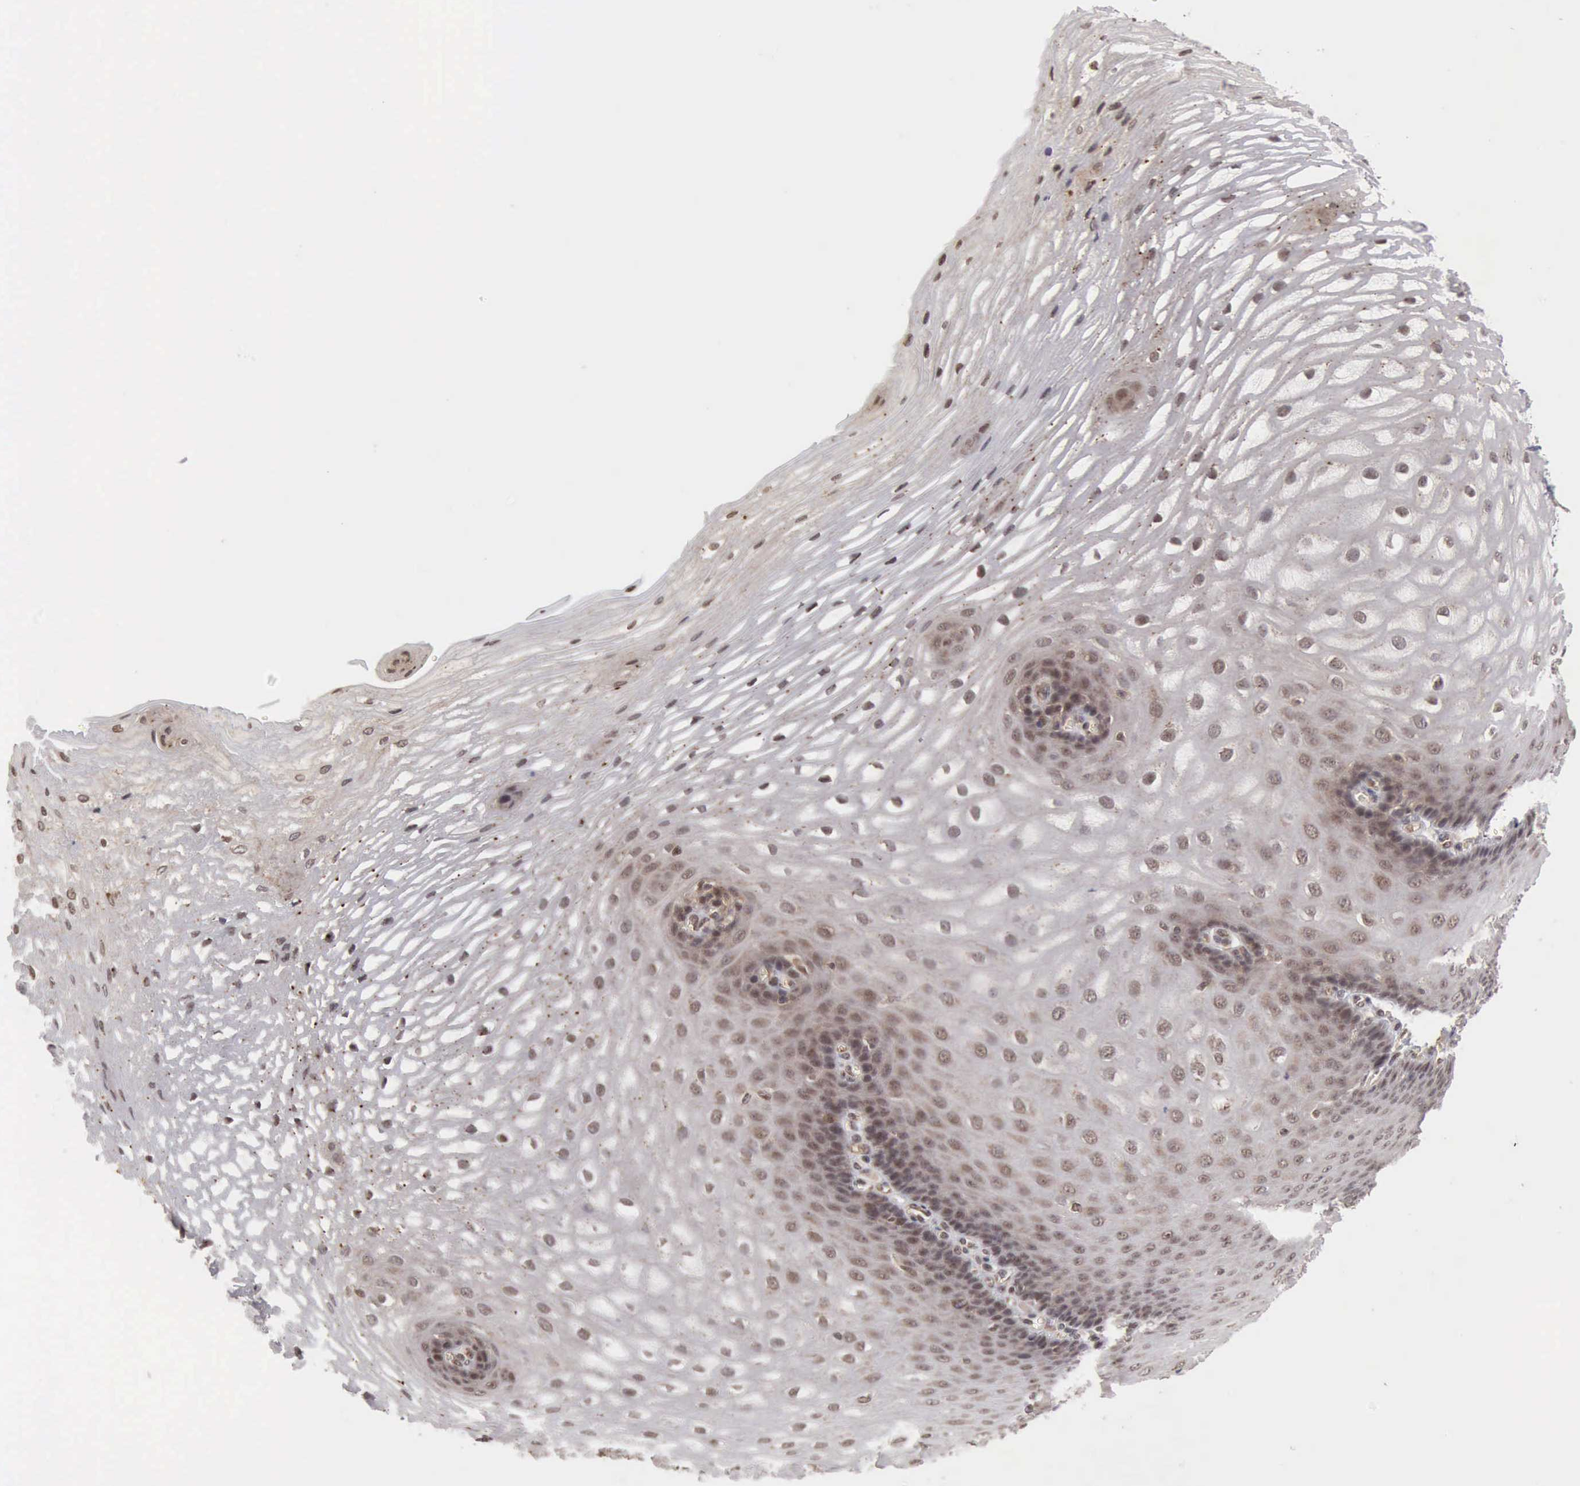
{"staining": {"intensity": "weak", "quantity": "25%-75%", "location": "cytoplasmic/membranous,nuclear"}, "tissue": "esophagus", "cell_type": "Squamous epithelial cells", "image_type": "normal", "snomed": [{"axis": "morphology", "description": "Normal tissue, NOS"}, {"axis": "morphology", "description": "Adenocarcinoma, NOS"}, {"axis": "topography", "description": "Esophagus"}, {"axis": "topography", "description": "Stomach"}], "caption": "The micrograph demonstrates staining of benign esophagus, revealing weak cytoplasmic/membranous,nuclear protein staining (brown color) within squamous epithelial cells. Immunohistochemistry (ihc) stains the protein of interest in brown and the nuclei are stained blue.", "gene": "CDKN2A", "patient": {"sex": "male", "age": 62}}